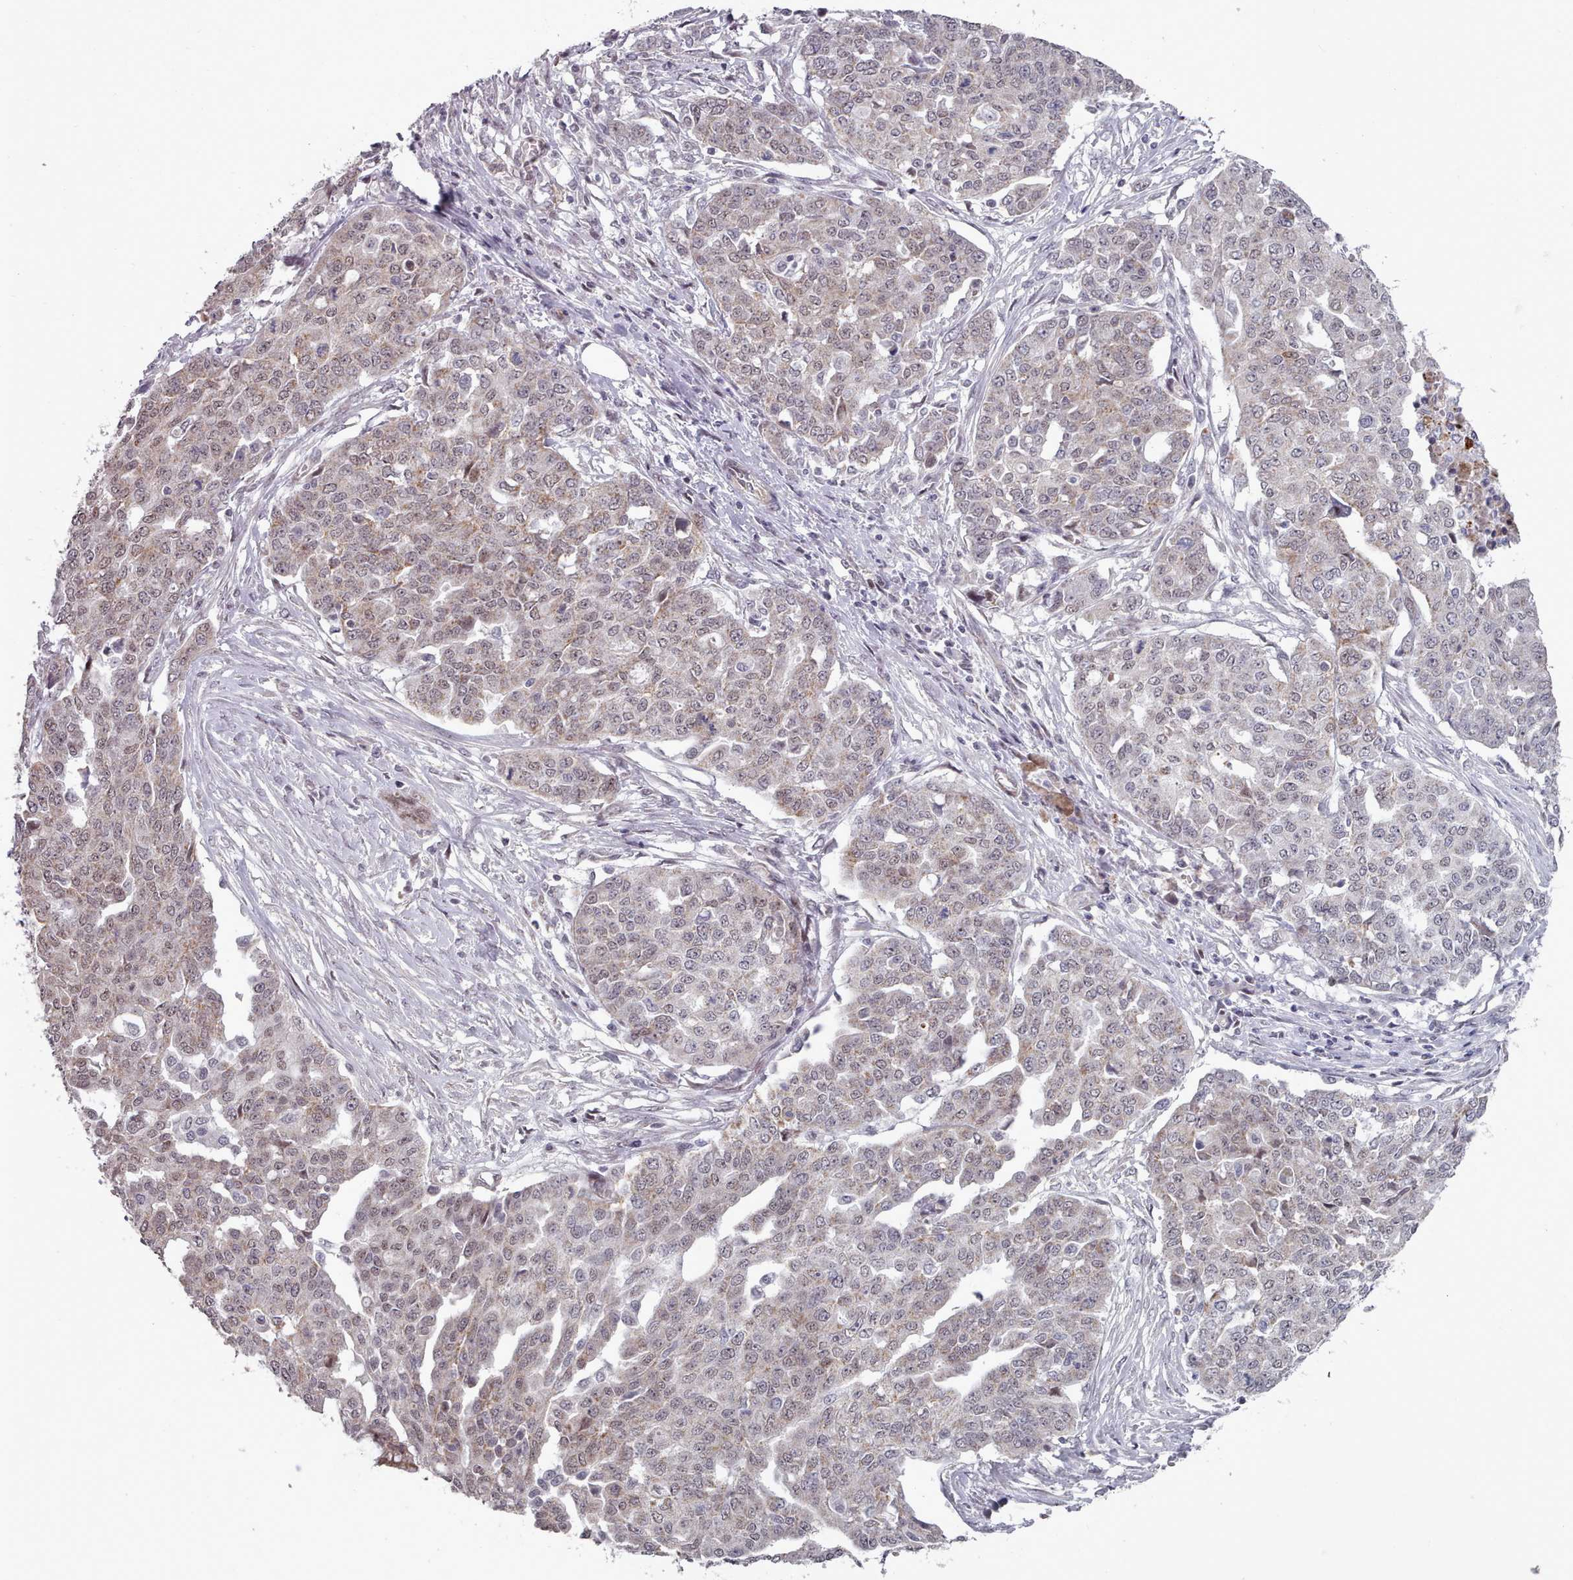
{"staining": {"intensity": "weak", "quantity": "25%-75%", "location": "cytoplasmic/membranous,nuclear"}, "tissue": "ovarian cancer", "cell_type": "Tumor cells", "image_type": "cancer", "snomed": [{"axis": "morphology", "description": "Cystadenocarcinoma, serous, NOS"}, {"axis": "topography", "description": "Soft tissue"}, {"axis": "topography", "description": "Ovary"}], "caption": "Protein expression analysis of ovarian cancer displays weak cytoplasmic/membranous and nuclear staining in approximately 25%-75% of tumor cells.", "gene": "TRARG1", "patient": {"sex": "female", "age": 57}}